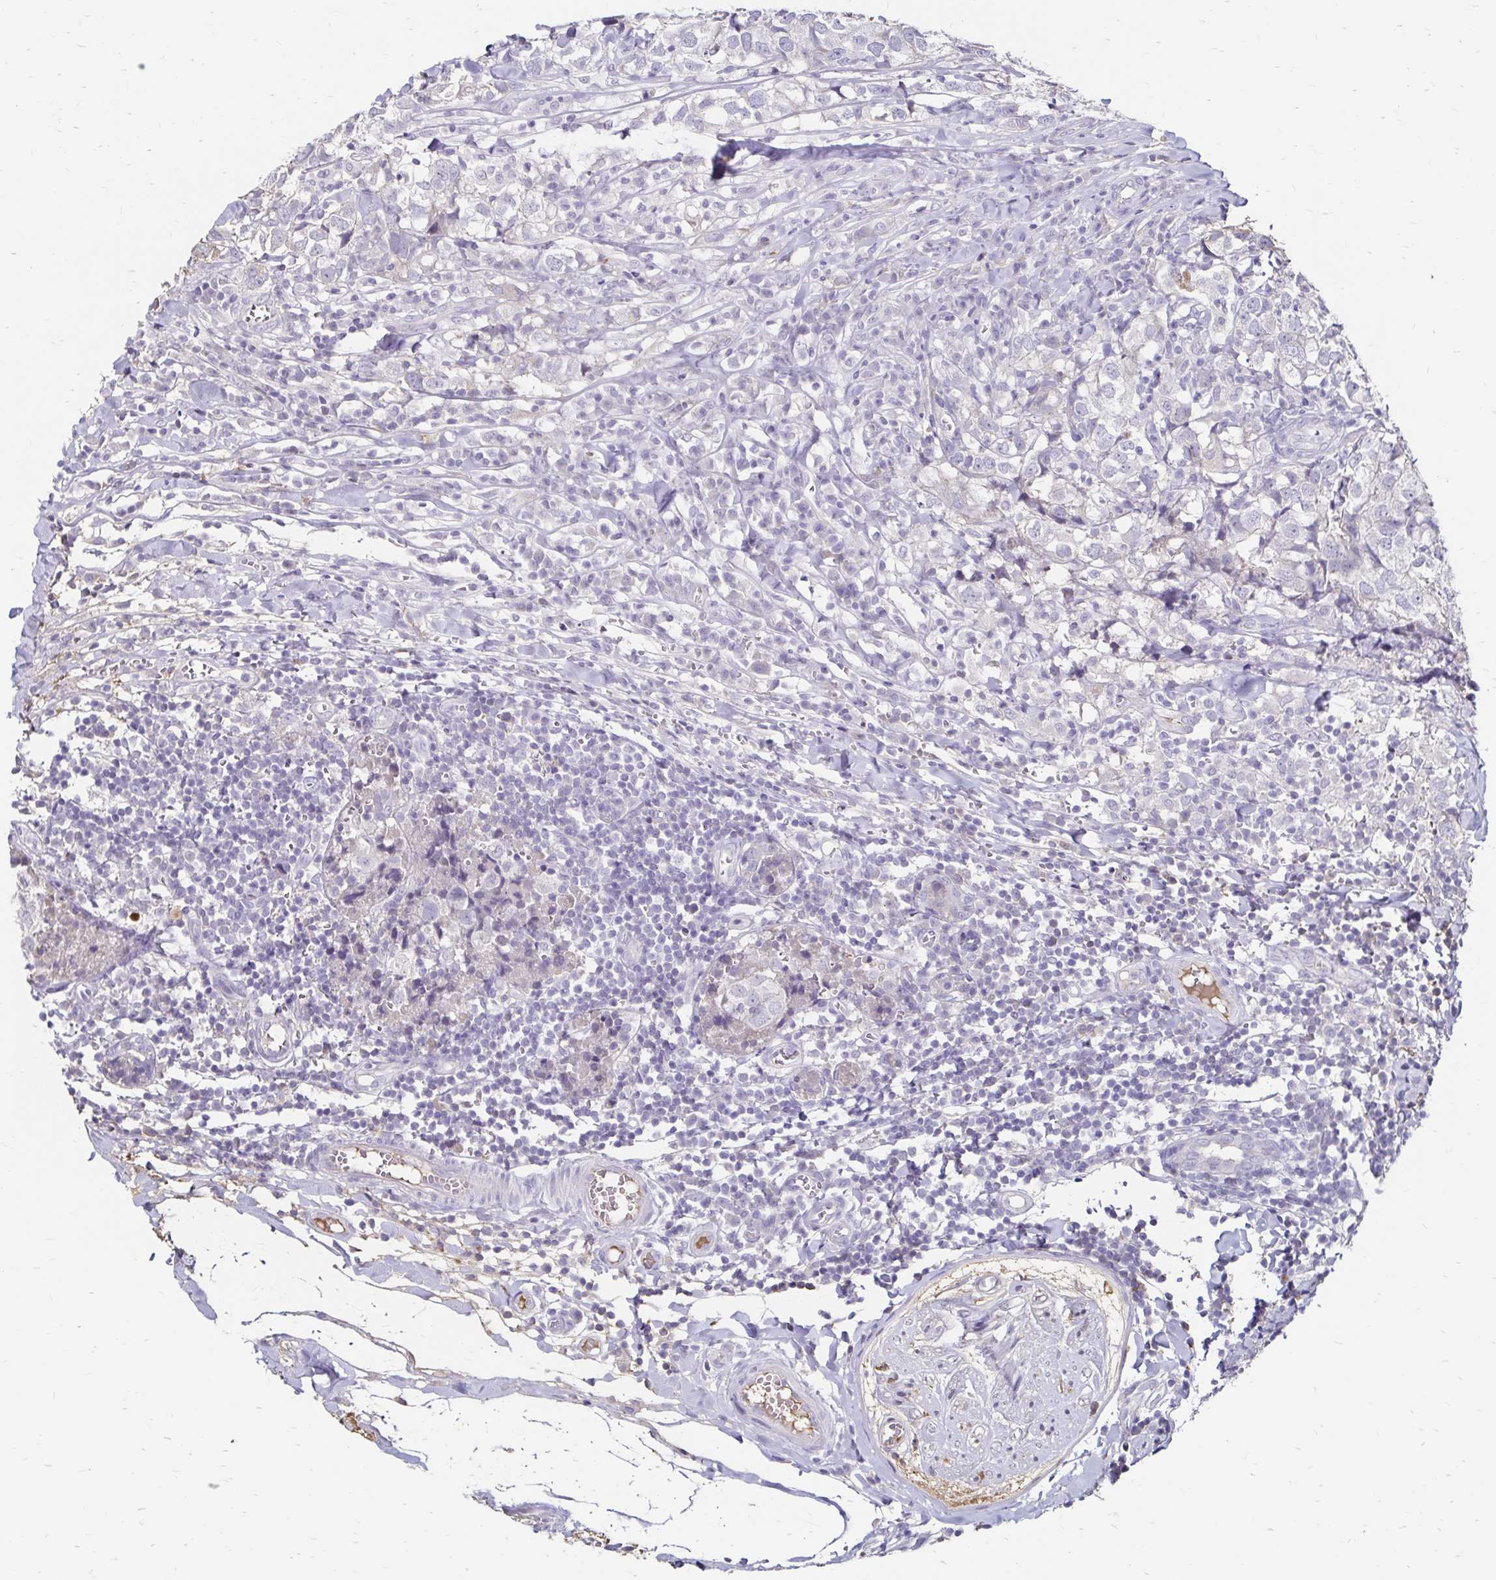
{"staining": {"intensity": "negative", "quantity": "none", "location": "none"}, "tissue": "breast cancer", "cell_type": "Tumor cells", "image_type": "cancer", "snomed": [{"axis": "morphology", "description": "Duct carcinoma"}, {"axis": "topography", "description": "Breast"}], "caption": "Immunohistochemistry (IHC) image of breast intraductal carcinoma stained for a protein (brown), which displays no staining in tumor cells. The staining was performed using DAB (3,3'-diaminobenzidine) to visualize the protein expression in brown, while the nuclei were stained in blue with hematoxylin (Magnification: 20x).", "gene": "SCG3", "patient": {"sex": "female", "age": 30}}